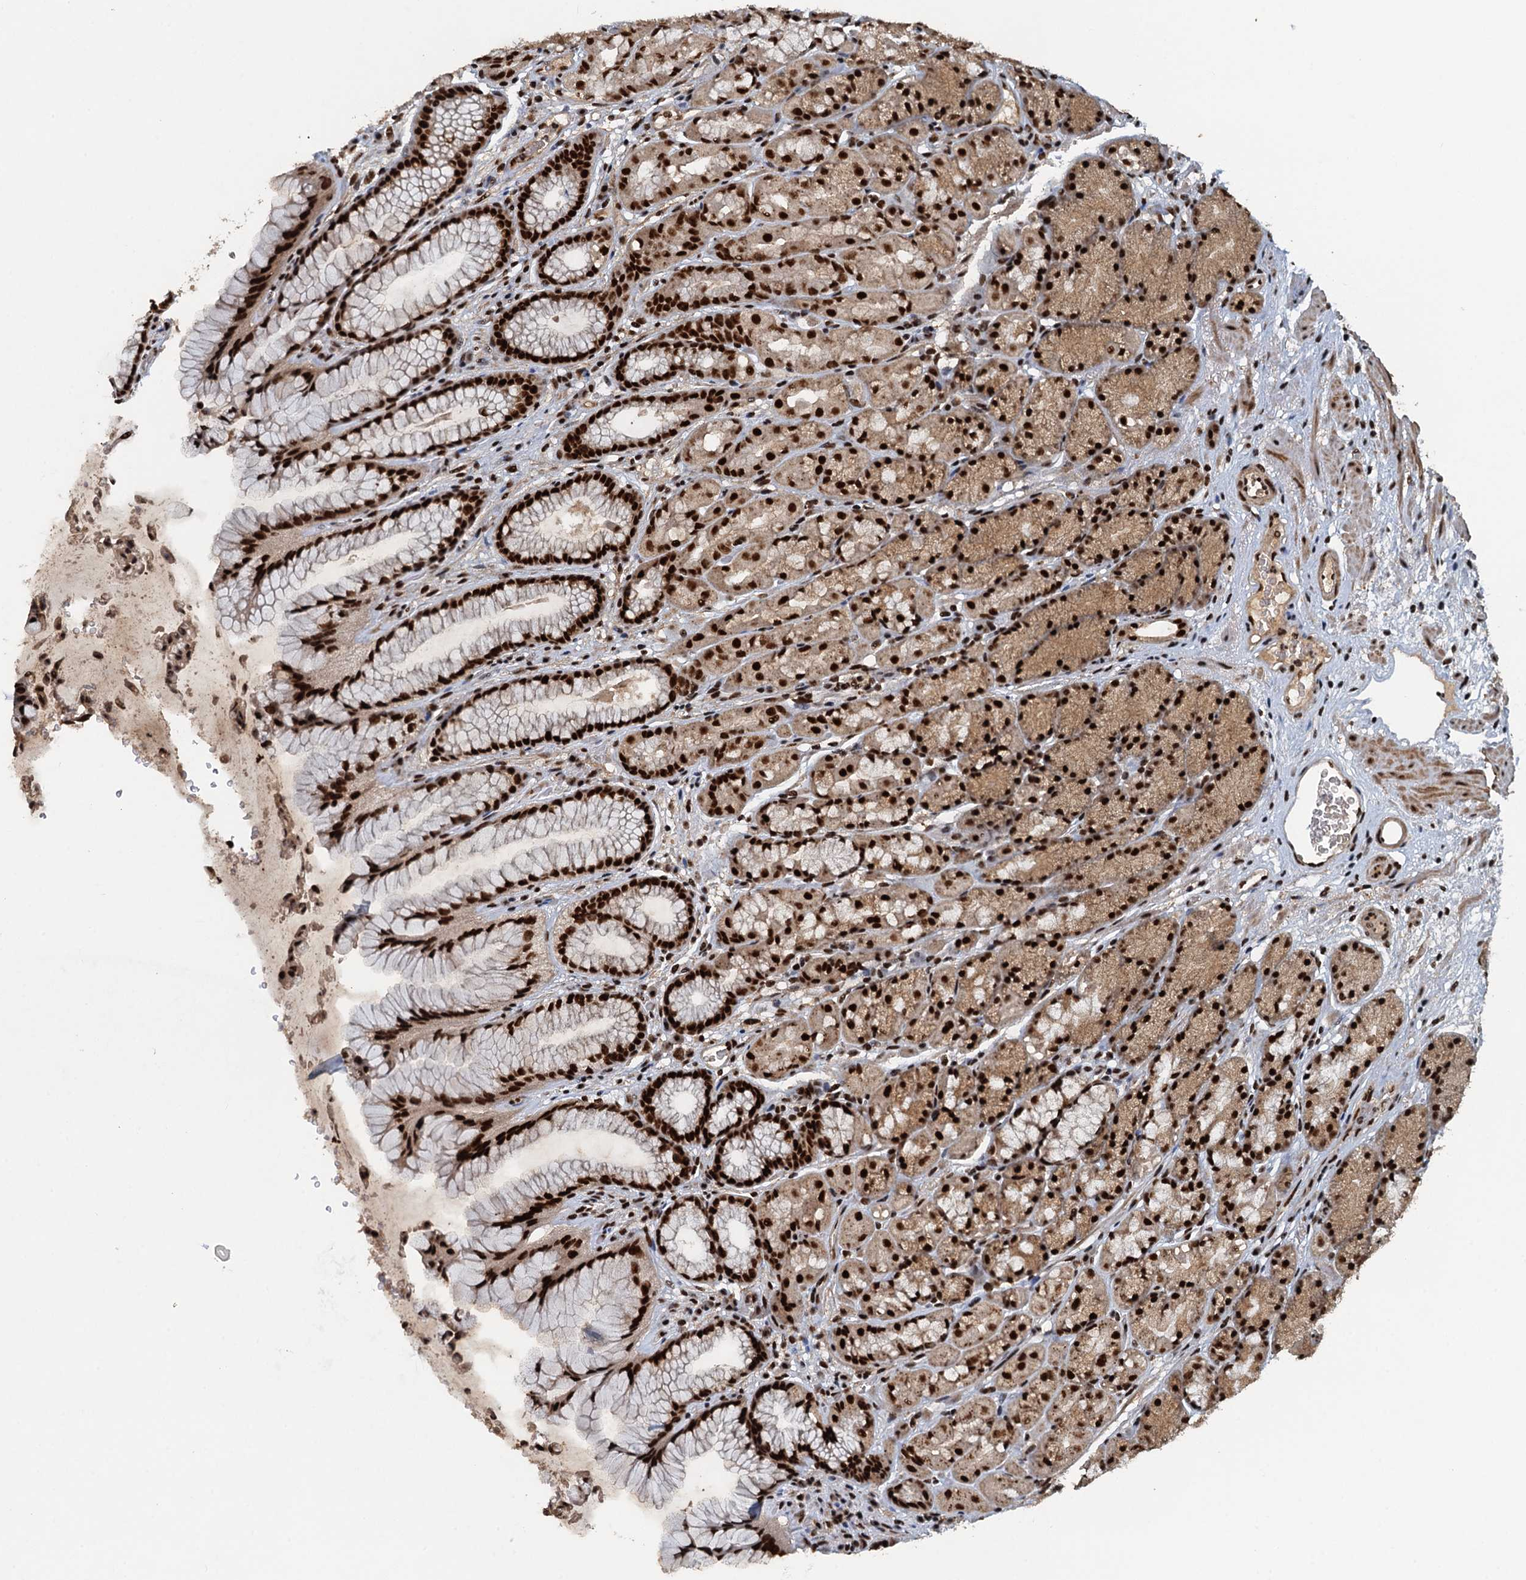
{"staining": {"intensity": "strong", "quantity": ">75%", "location": "nuclear"}, "tissue": "stomach", "cell_type": "Glandular cells", "image_type": "normal", "snomed": [{"axis": "morphology", "description": "Normal tissue, NOS"}, {"axis": "topography", "description": "Stomach"}], "caption": "Unremarkable stomach reveals strong nuclear staining in about >75% of glandular cells, visualized by immunohistochemistry.", "gene": "ZC3H18", "patient": {"sex": "male", "age": 63}}